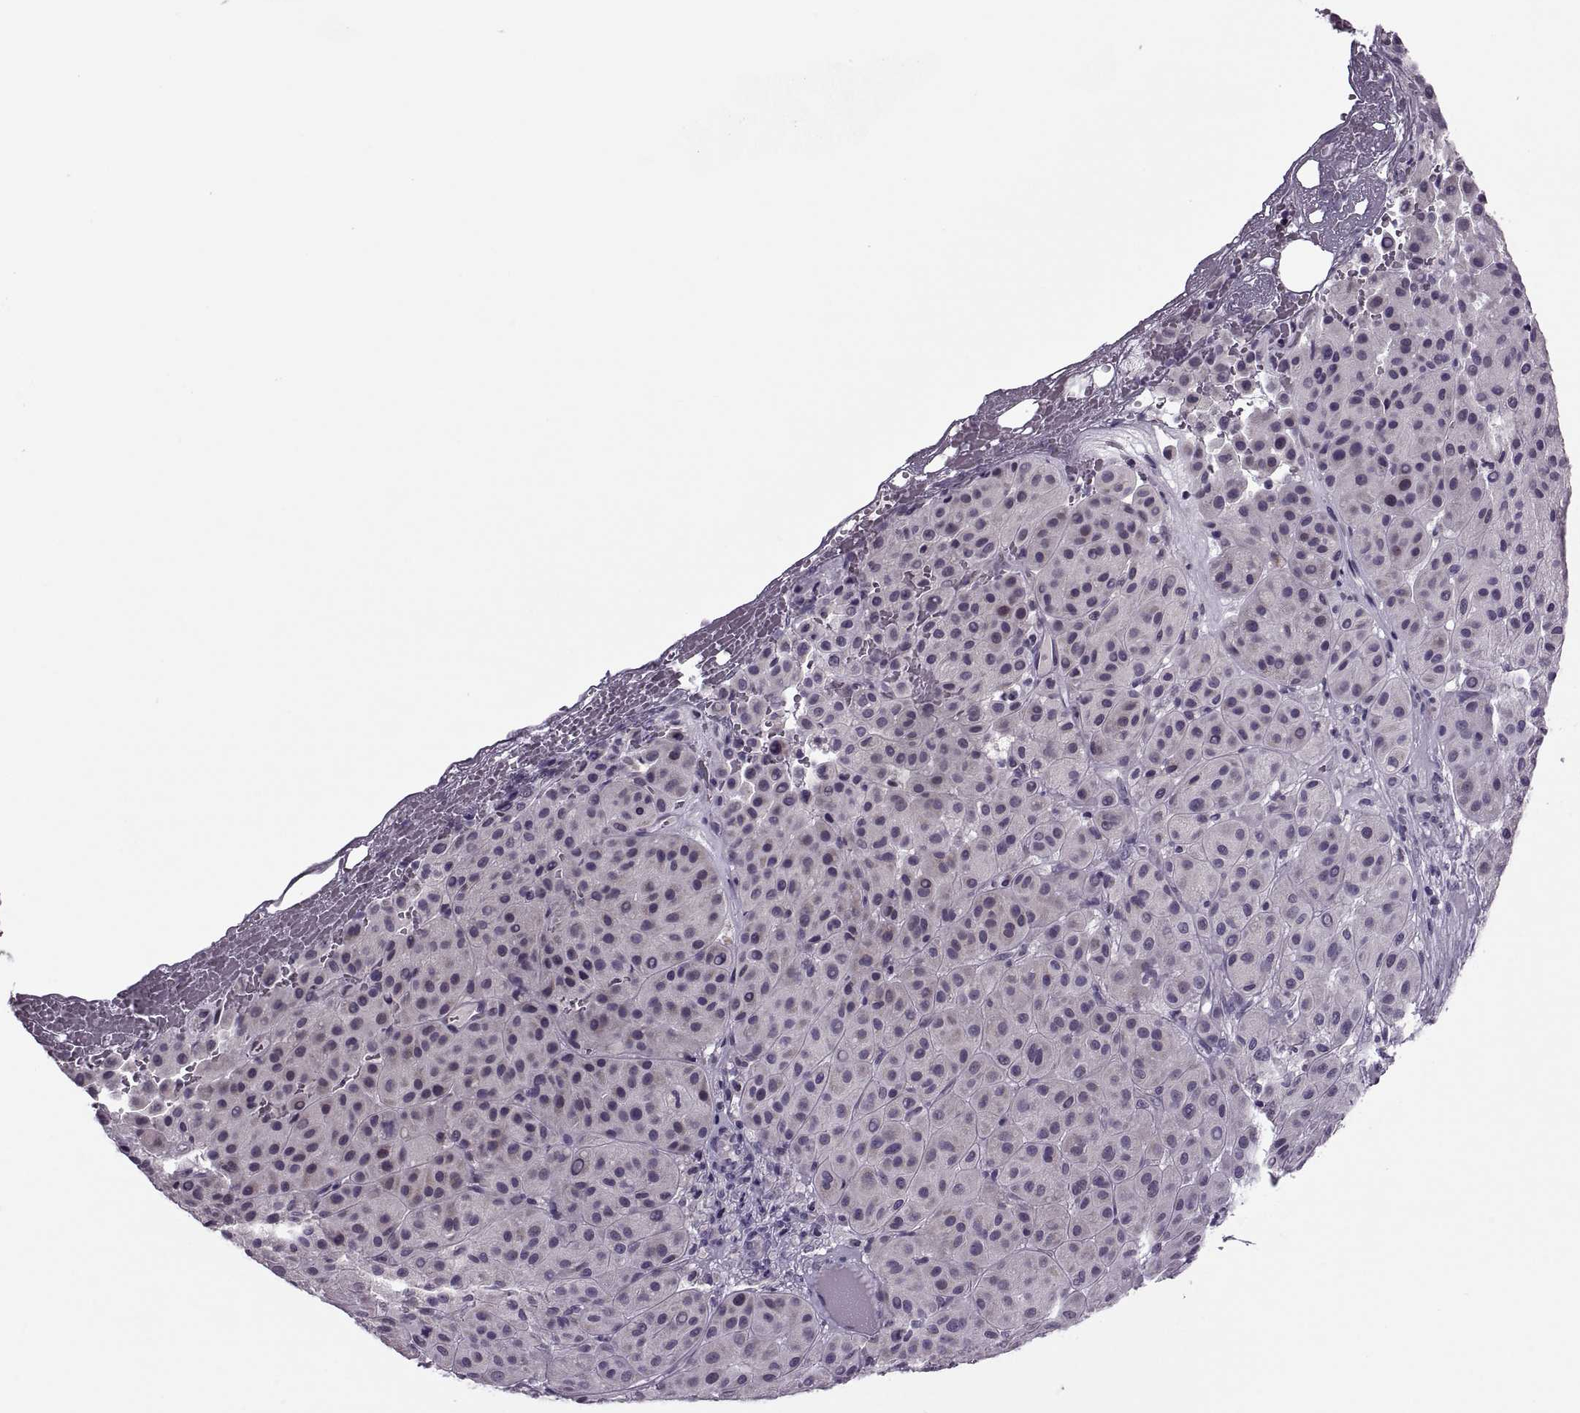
{"staining": {"intensity": "negative", "quantity": "none", "location": "none"}, "tissue": "melanoma", "cell_type": "Tumor cells", "image_type": "cancer", "snomed": [{"axis": "morphology", "description": "Malignant melanoma, Metastatic site"}, {"axis": "topography", "description": "Smooth muscle"}], "caption": "A histopathology image of melanoma stained for a protein demonstrates no brown staining in tumor cells.", "gene": "MAGEB1", "patient": {"sex": "male", "age": 41}}